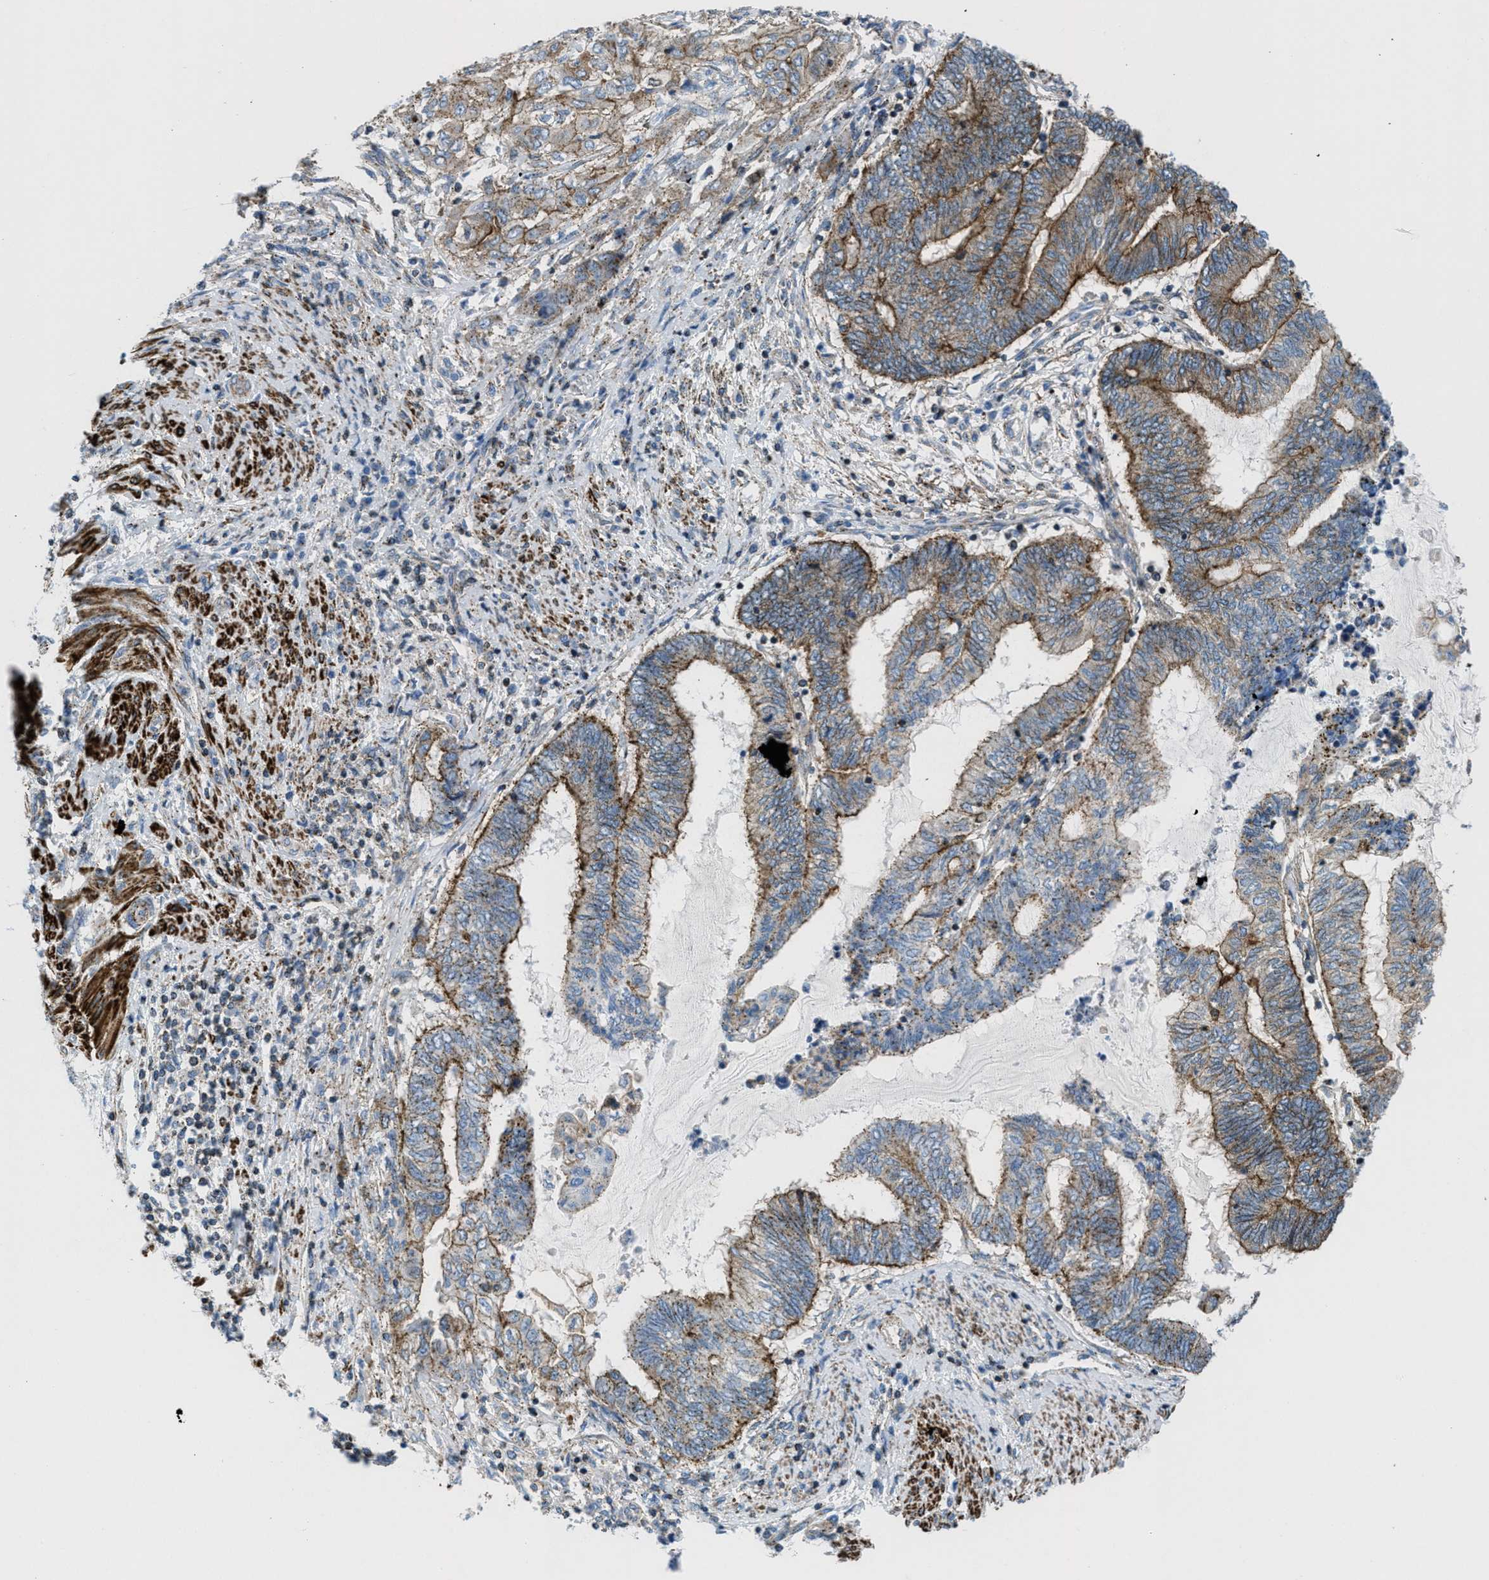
{"staining": {"intensity": "moderate", "quantity": ">75%", "location": "cytoplasmic/membranous"}, "tissue": "endometrial cancer", "cell_type": "Tumor cells", "image_type": "cancer", "snomed": [{"axis": "morphology", "description": "Adenocarcinoma, NOS"}, {"axis": "topography", "description": "Uterus"}, {"axis": "topography", "description": "Endometrium"}], "caption": "Moderate cytoplasmic/membranous protein positivity is present in approximately >75% of tumor cells in endometrial cancer (adenocarcinoma). Immunohistochemistry stains the protein of interest in brown and the nuclei are stained blue.", "gene": "MFSD13A", "patient": {"sex": "female", "age": 70}}